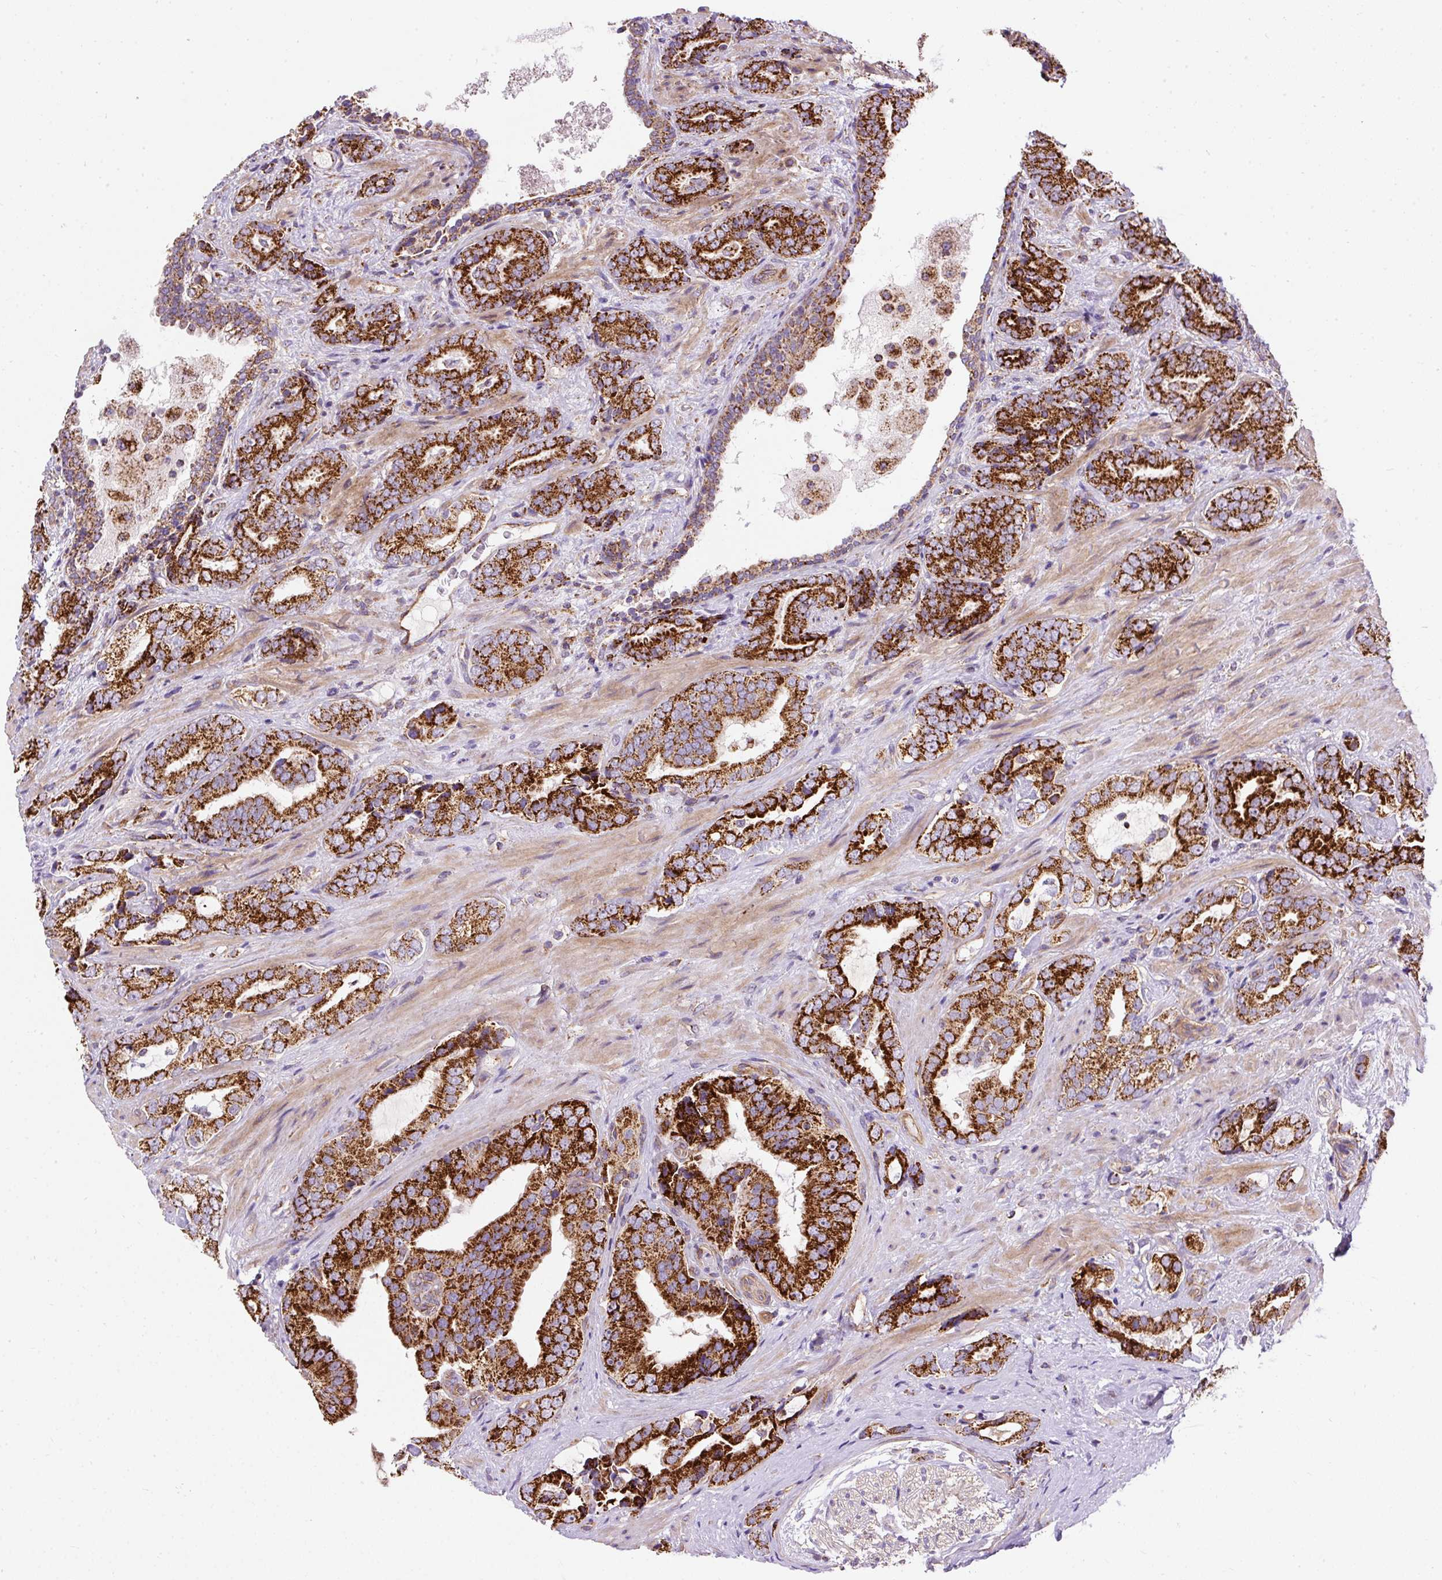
{"staining": {"intensity": "strong", "quantity": ">75%", "location": "cytoplasmic/membranous"}, "tissue": "prostate cancer", "cell_type": "Tumor cells", "image_type": "cancer", "snomed": [{"axis": "morphology", "description": "Adenocarcinoma, High grade"}, {"axis": "topography", "description": "Prostate"}], "caption": "Human prostate cancer (adenocarcinoma (high-grade)) stained with a protein marker displays strong staining in tumor cells.", "gene": "CEP290", "patient": {"sex": "male", "age": 71}}